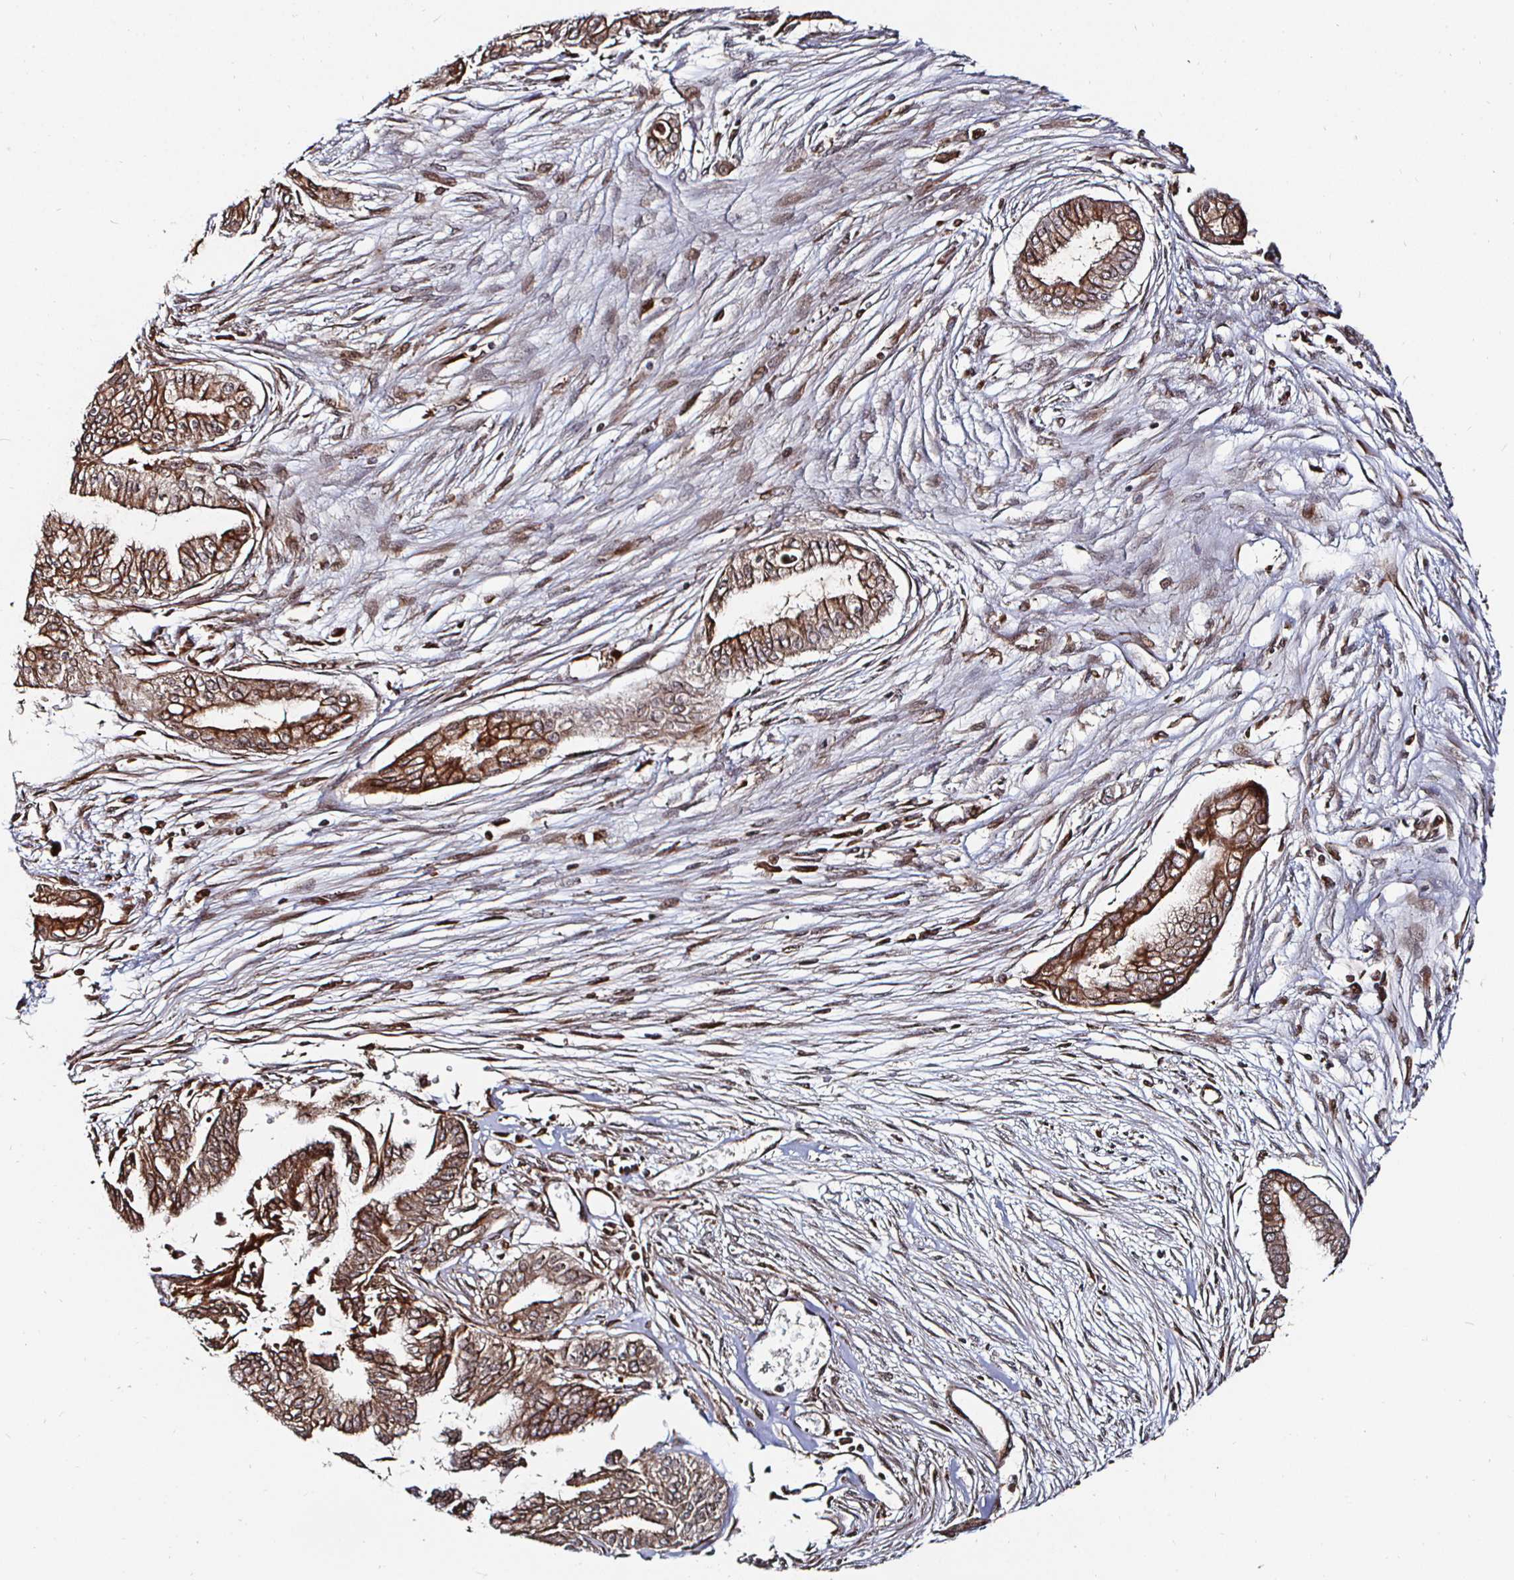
{"staining": {"intensity": "moderate", "quantity": ">75%", "location": "cytoplasmic/membranous"}, "tissue": "pancreatic cancer", "cell_type": "Tumor cells", "image_type": "cancer", "snomed": [{"axis": "morphology", "description": "Adenocarcinoma, NOS"}, {"axis": "topography", "description": "Pancreas"}], "caption": "Pancreatic adenocarcinoma was stained to show a protein in brown. There is medium levels of moderate cytoplasmic/membranous expression in about >75% of tumor cells.", "gene": "TBKBP1", "patient": {"sex": "female", "age": 68}}